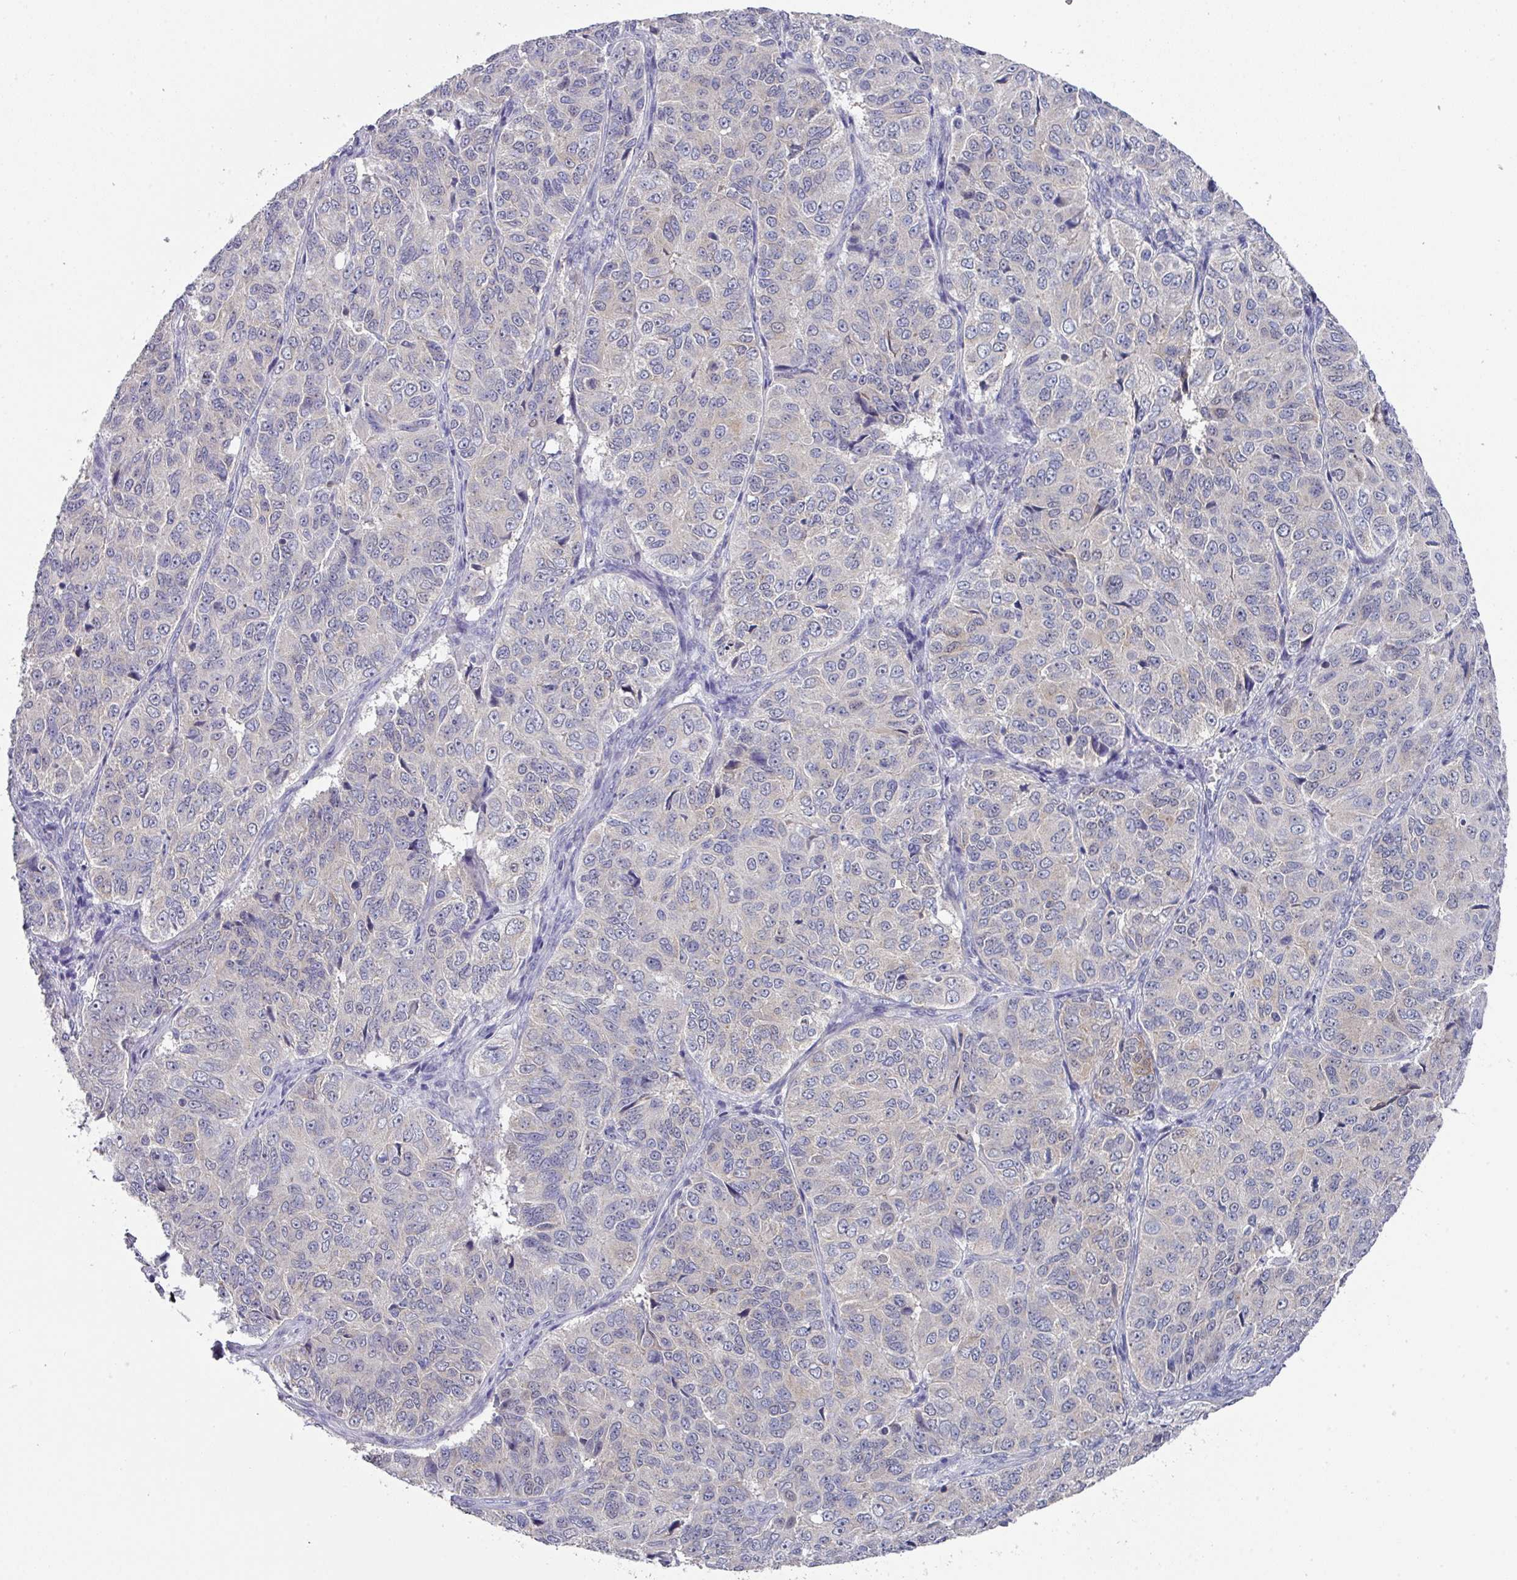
{"staining": {"intensity": "negative", "quantity": "none", "location": "none"}, "tissue": "ovarian cancer", "cell_type": "Tumor cells", "image_type": "cancer", "snomed": [{"axis": "morphology", "description": "Carcinoma, endometroid"}, {"axis": "topography", "description": "Ovary"}], "caption": "This is an IHC micrograph of human ovarian cancer (endometroid carcinoma). There is no positivity in tumor cells.", "gene": "DCAF12L2", "patient": {"sex": "female", "age": 51}}